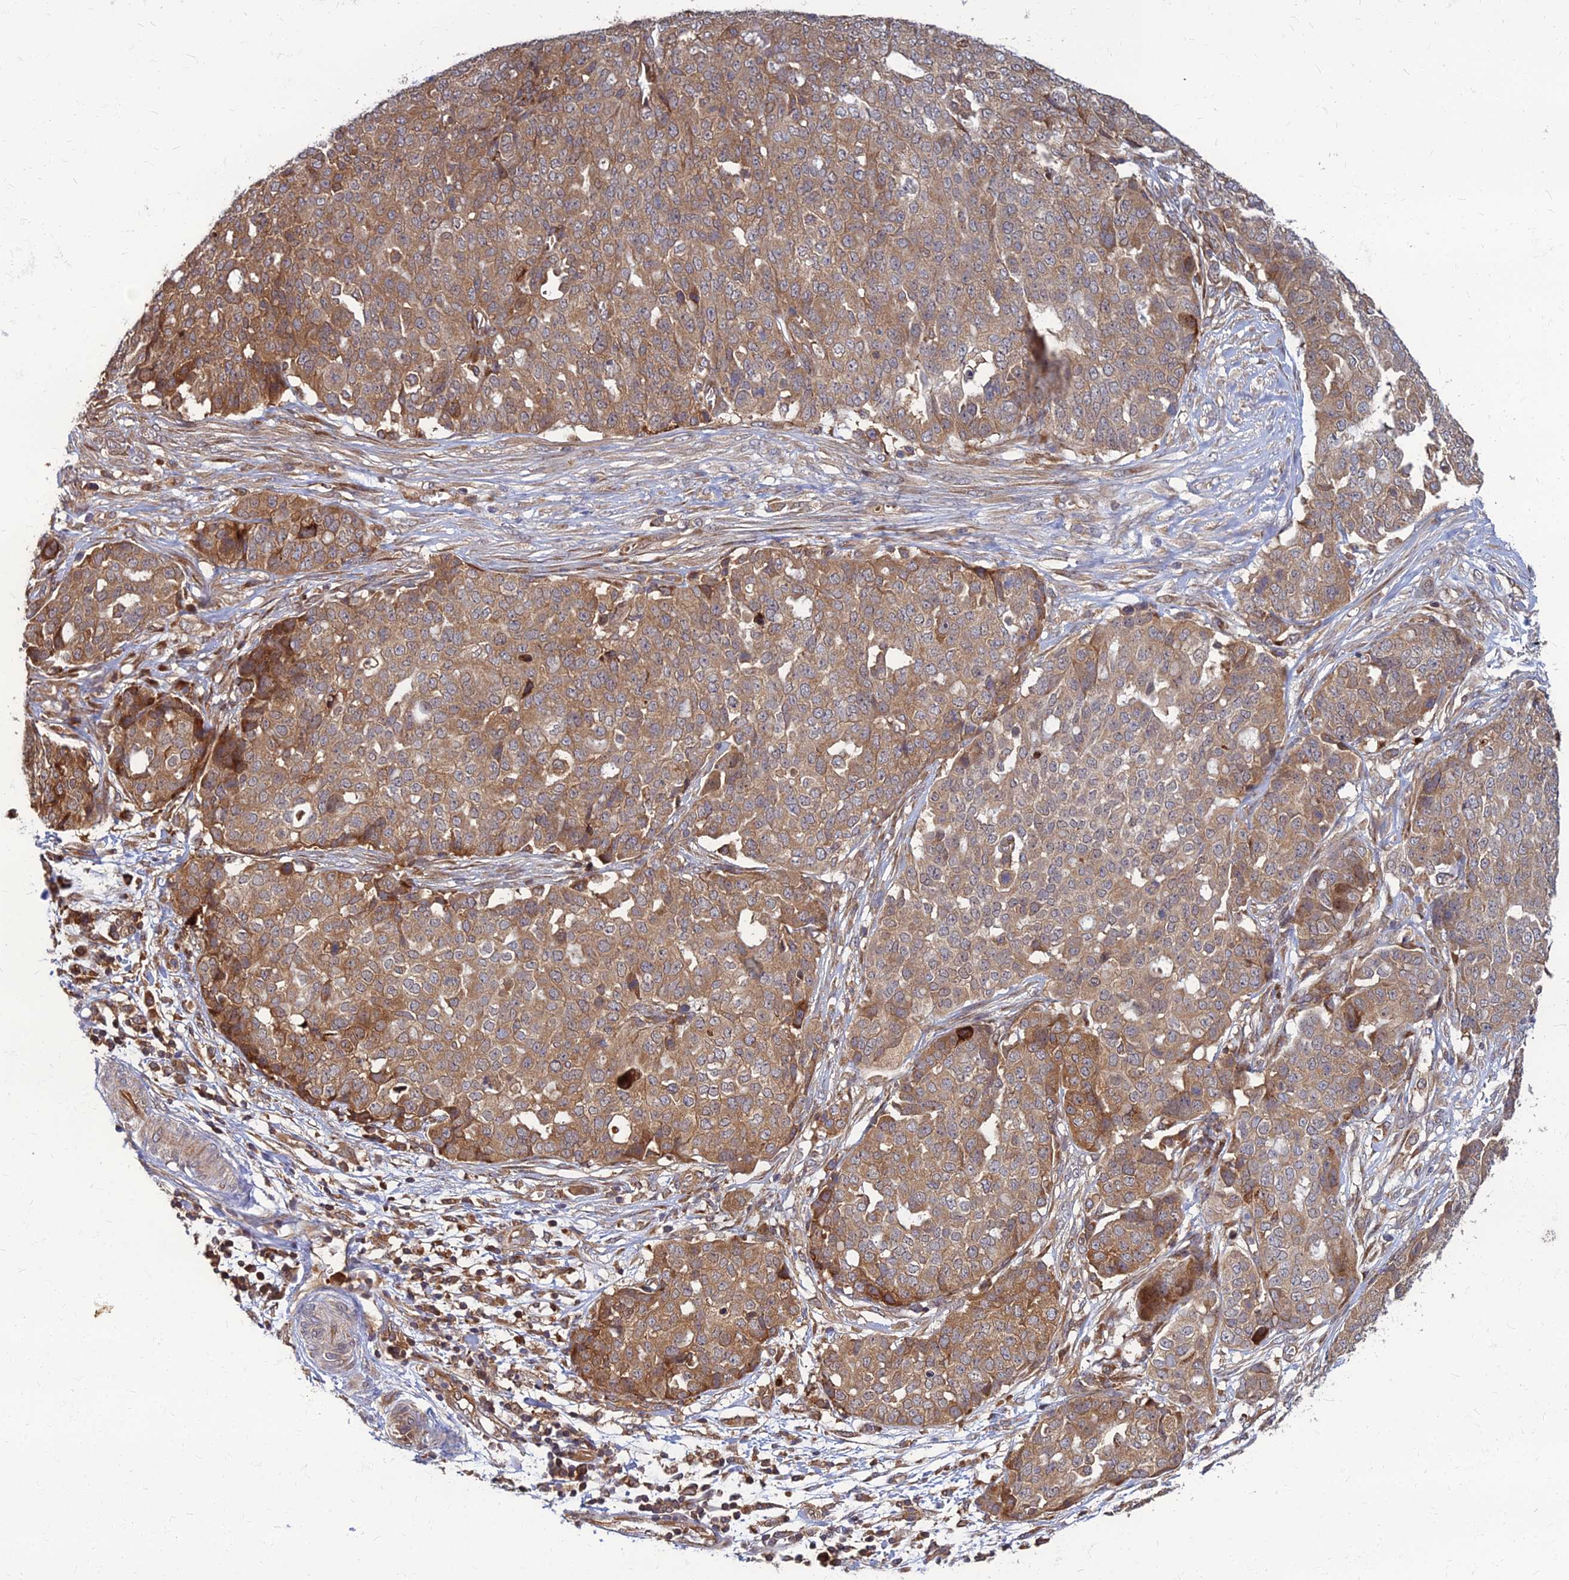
{"staining": {"intensity": "moderate", "quantity": ">75%", "location": "cytoplasmic/membranous"}, "tissue": "ovarian cancer", "cell_type": "Tumor cells", "image_type": "cancer", "snomed": [{"axis": "morphology", "description": "Cystadenocarcinoma, serous, NOS"}, {"axis": "topography", "description": "Soft tissue"}, {"axis": "topography", "description": "Ovary"}], "caption": "Immunohistochemistry (IHC) of human ovarian serous cystadenocarcinoma exhibits medium levels of moderate cytoplasmic/membranous expression in about >75% of tumor cells.", "gene": "CCT6B", "patient": {"sex": "female", "age": 57}}